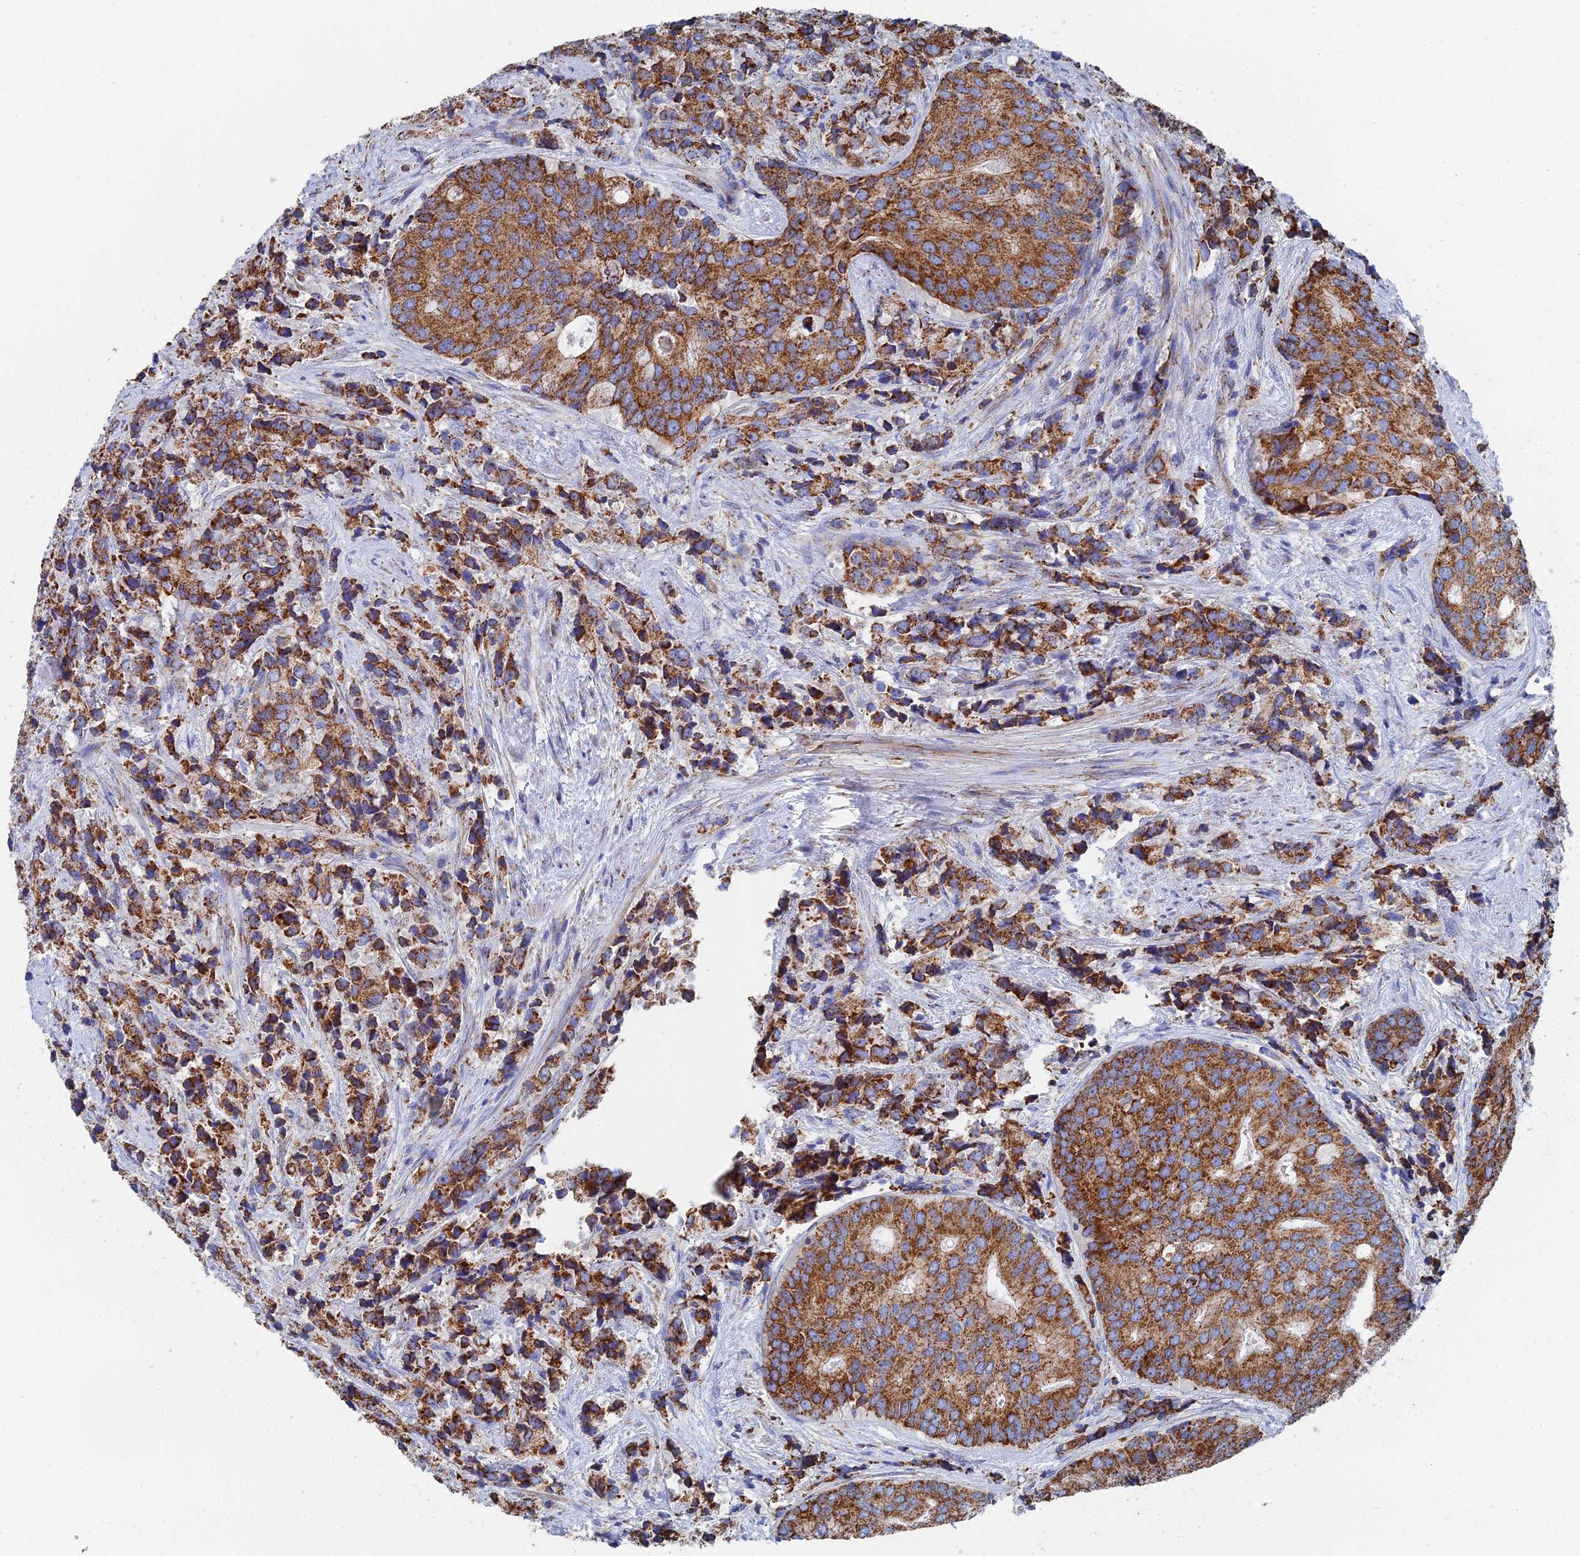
{"staining": {"intensity": "strong", "quantity": ">75%", "location": "cytoplasmic/membranous"}, "tissue": "prostate cancer", "cell_type": "Tumor cells", "image_type": "cancer", "snomed": [{"axis": "morphology", "description": "Adenocarcinoma, High grade"}, {"axis": "topography", "description": "Prostate"}], "caption": "Immunohistochemical staining of prostate high-grade adenocarcinoma shows high levels of strong cytoplasmic/membranous protein positivity in approximately >75% of tumor cells.", "gene": "IFT80", "patient": {"sex": "male", "age": 62}}